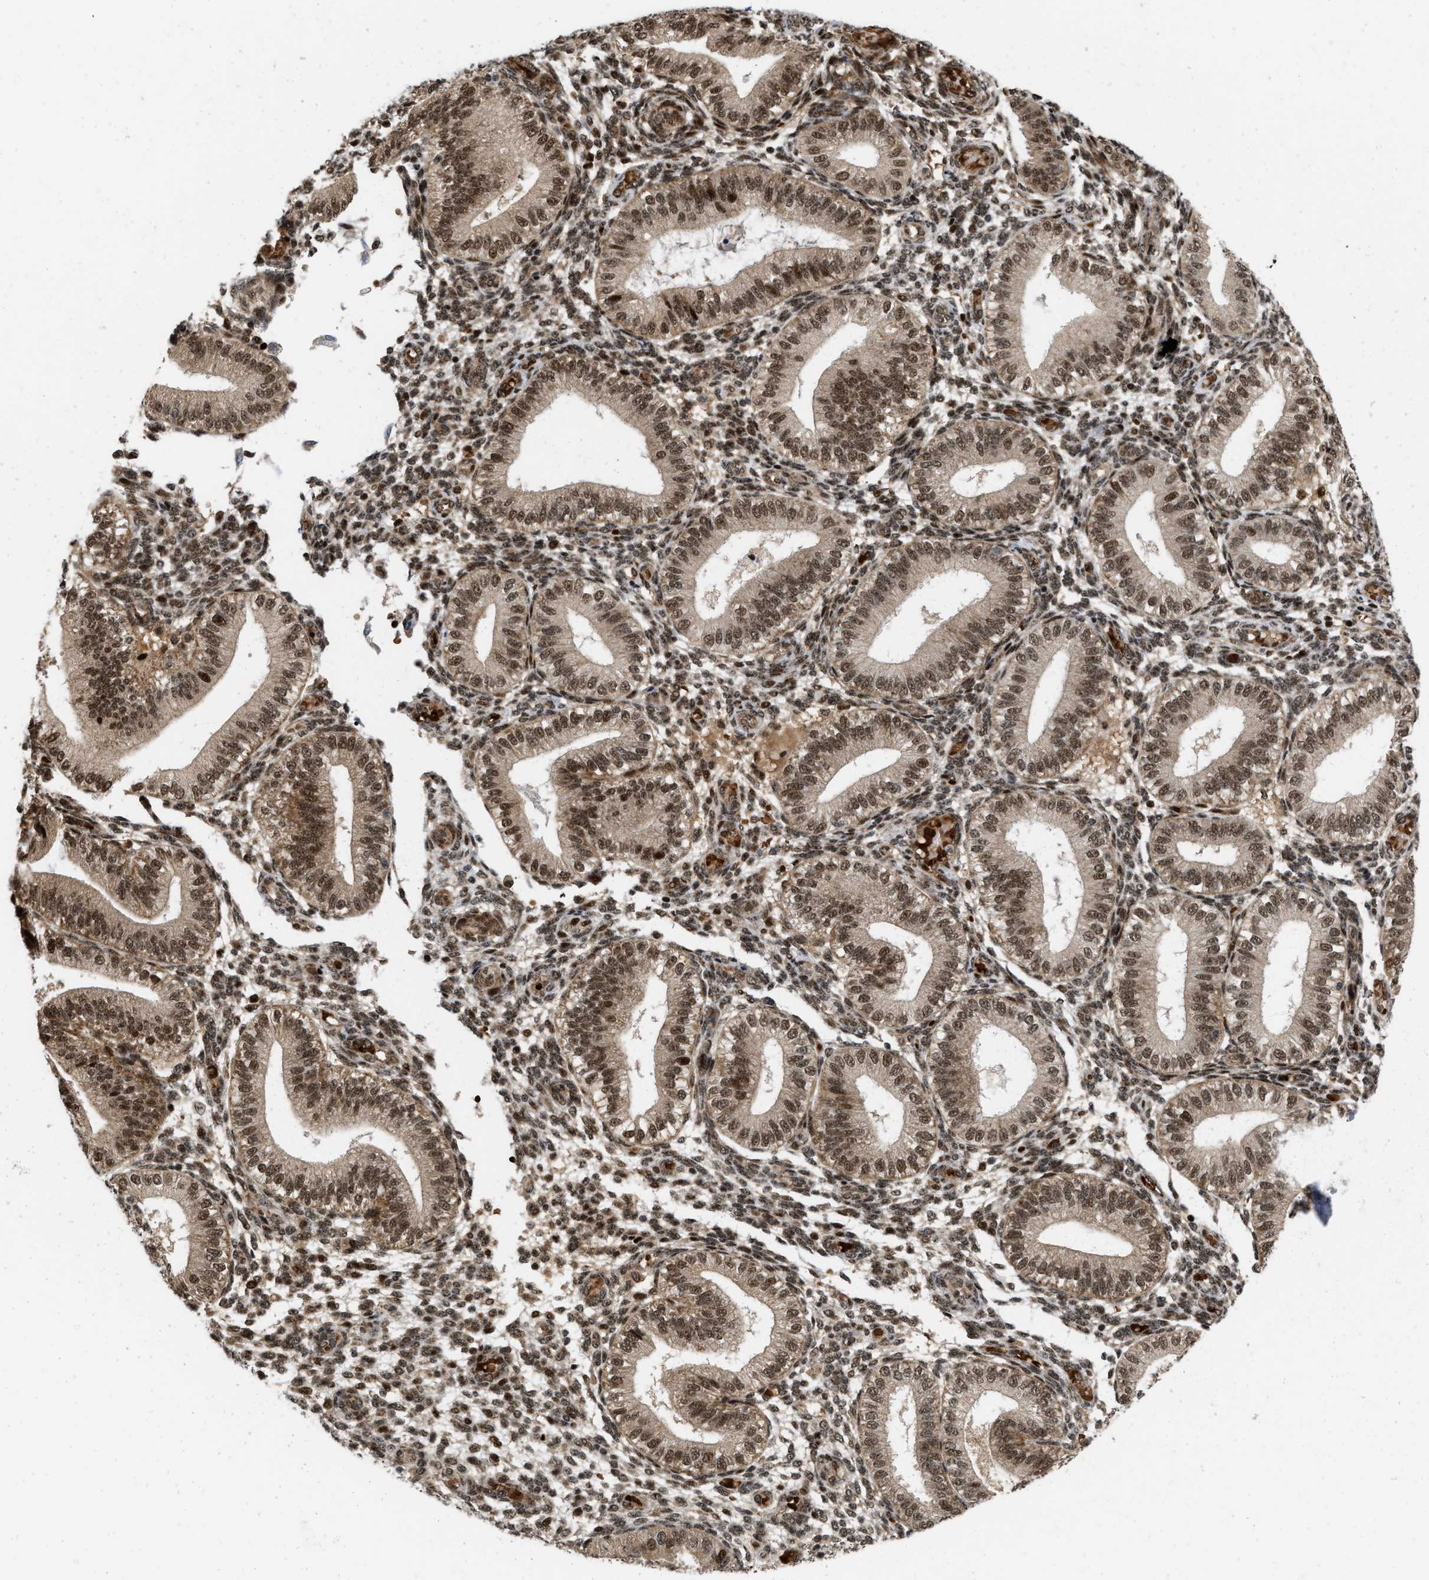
{"staining": {"intensity": "strong", "quantity": ">75%", "location": "nuclear"}, "tissue": "endometrium", "cell_type": "Cells in endometrial stroma", "image_type": "normal", "snomed": [{"axis": "morphology", "description": "Normal tissue, NOS"}, {"axis": "topography", "description": "Endometrium"}], "caption": "Strong nuclear protein expression is seen in approximately >75% of cells in endometrial stroma in endometrium.", "gene": "ANKRD11", "patient": {"sex": "female", "age": 39}}